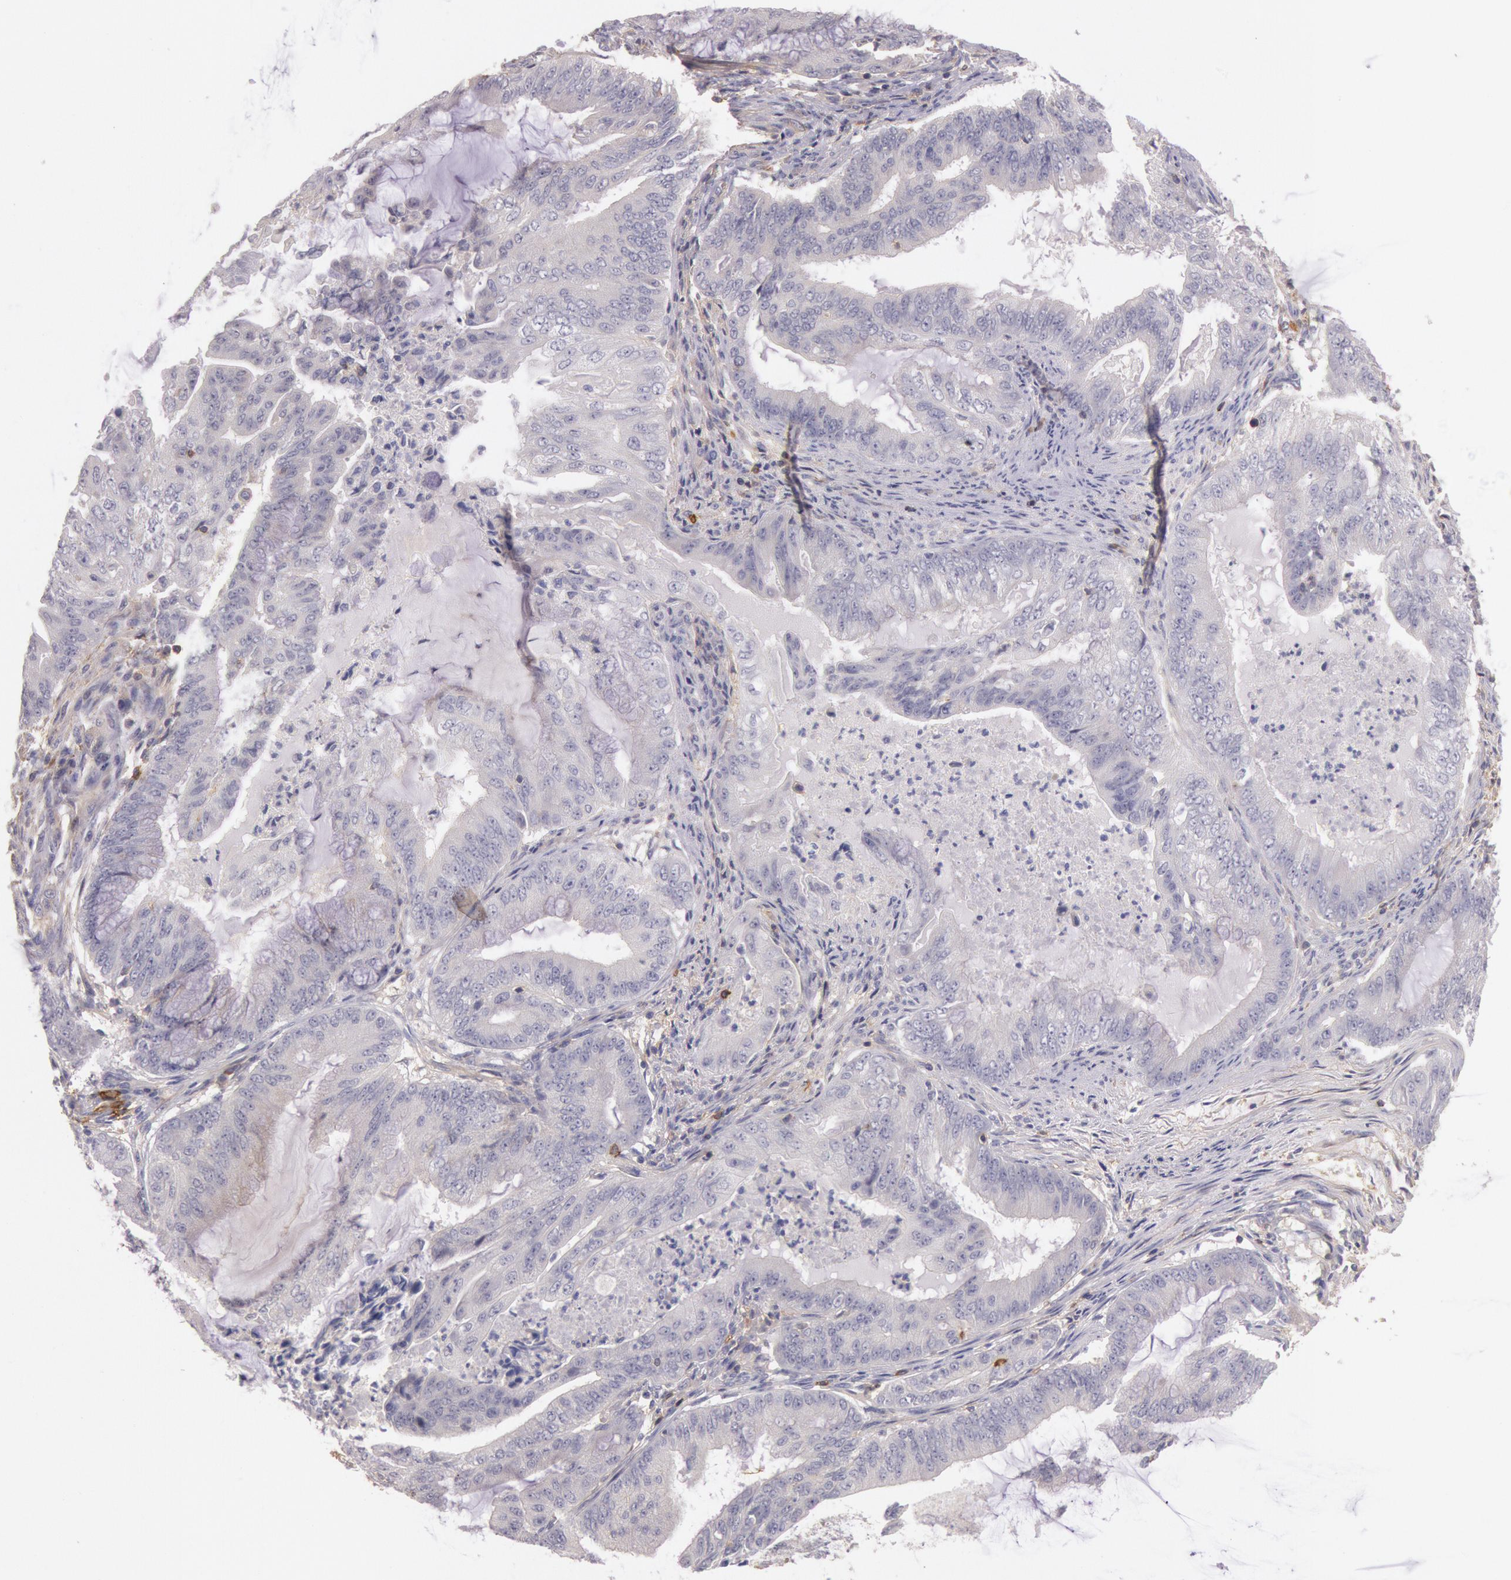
{"staining": {"intensity": "negative", "quantity": "none", "location": "none"}, "tissue": "endometrial cancer", "cell_type": "Tumor cells", "image_type": "cancer", "snomed": [{"axis": "morphology", "description": "Adenocarcinoma, NOS"}, {"axis": "topography", "description": "Endometrium"}], "caption": "Tumor cells show no significant expression in adenocarcinoma (endometrial).", "gene": "TRIB2", "patient": {"sex": "female", "age": 63}}